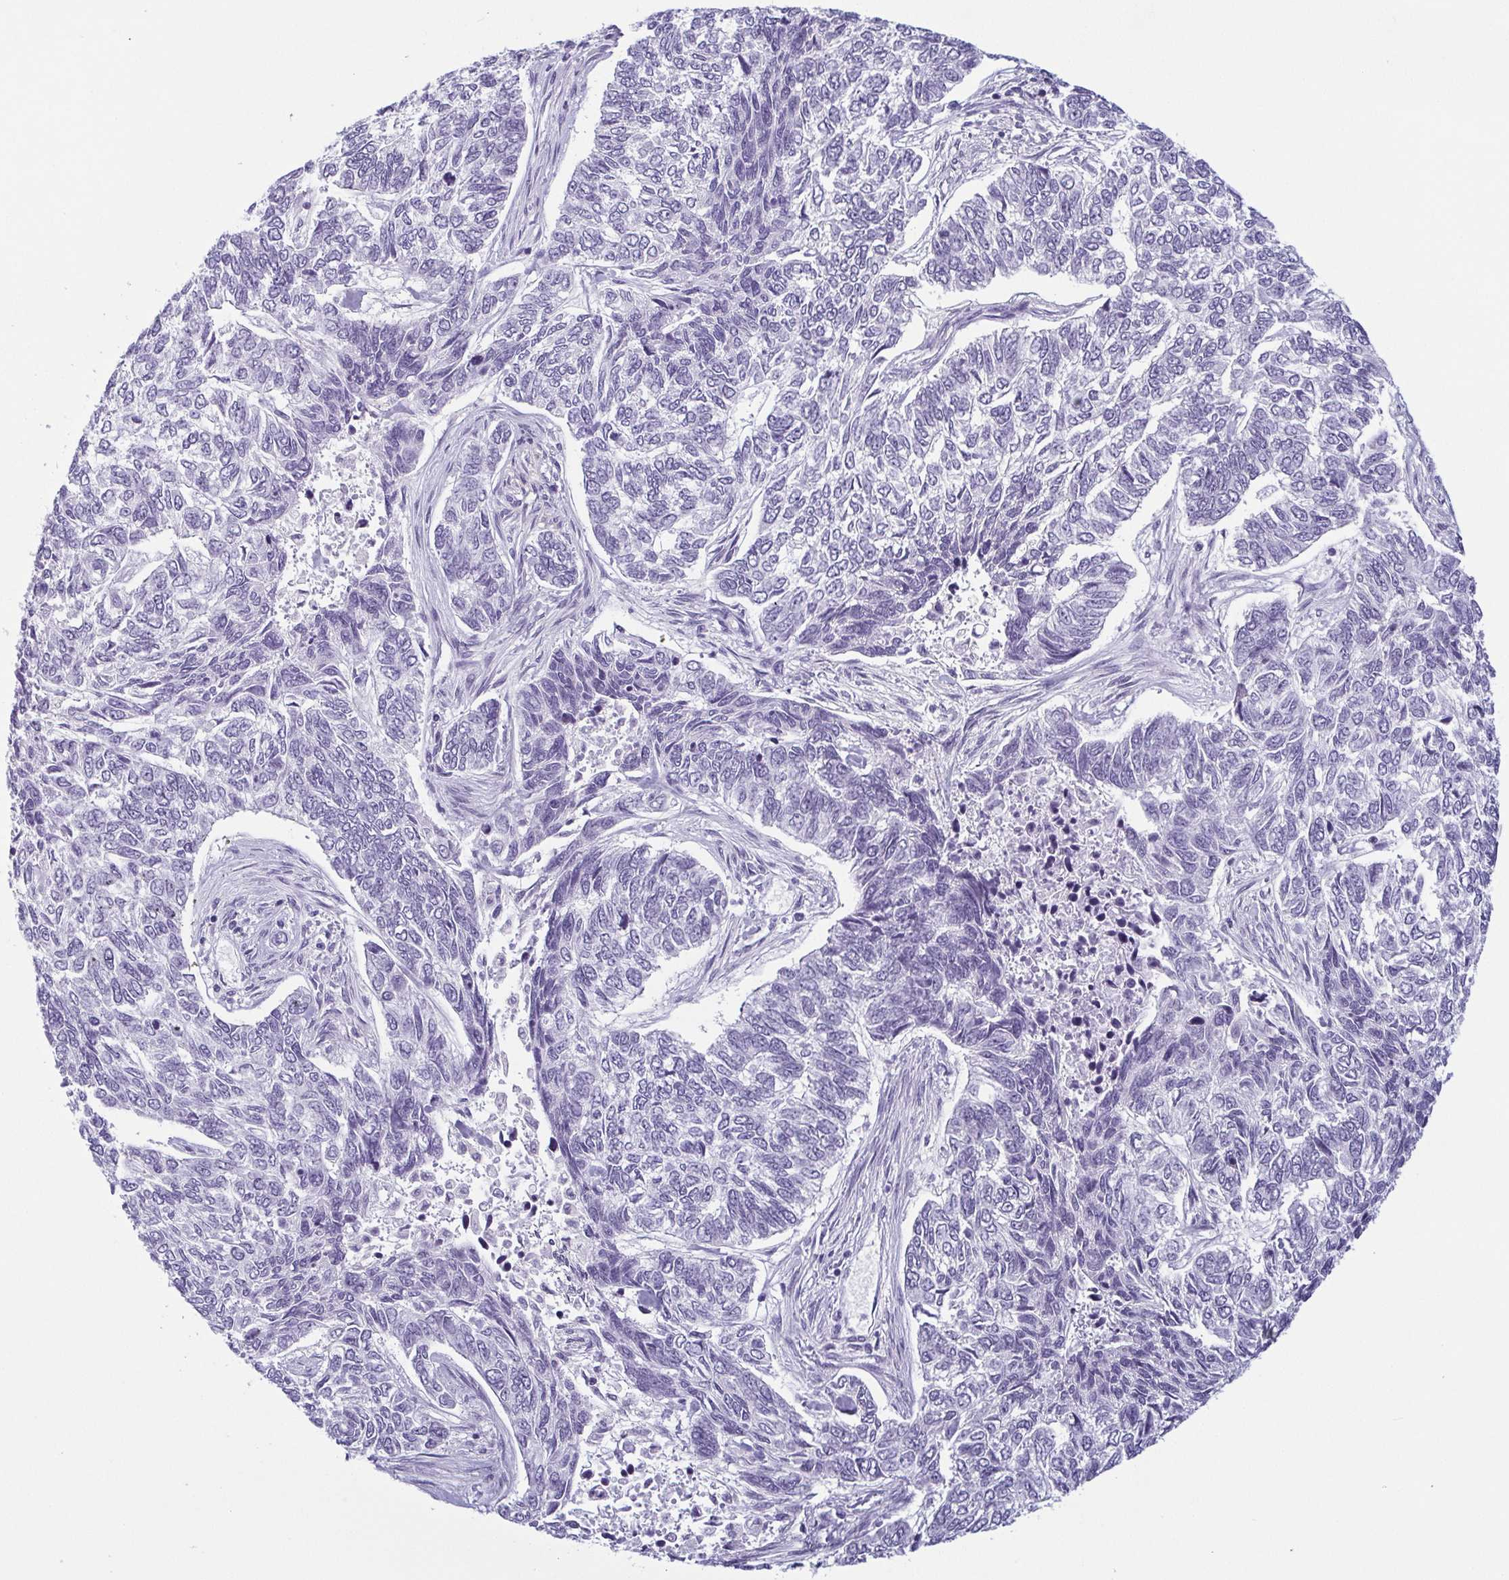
{"staining": {"intensity": "negative", "quantity": "none", "location": "none"}, "tissue": "skin cancer", "cell_type": "Tumor cells", "image_type": "cancer", "snomed": [{"axis": "morphology", "description": "Basal cell carcinoma"}, {"axis": "topography", "description": "Skin"}], "caption": "Immunohistochemical staining of basal cell carcinoma (skin) exhibits no significant positivity in tumor cells.", "gene": "KRT78", "patient": {"sex": "female", "age": 65}}